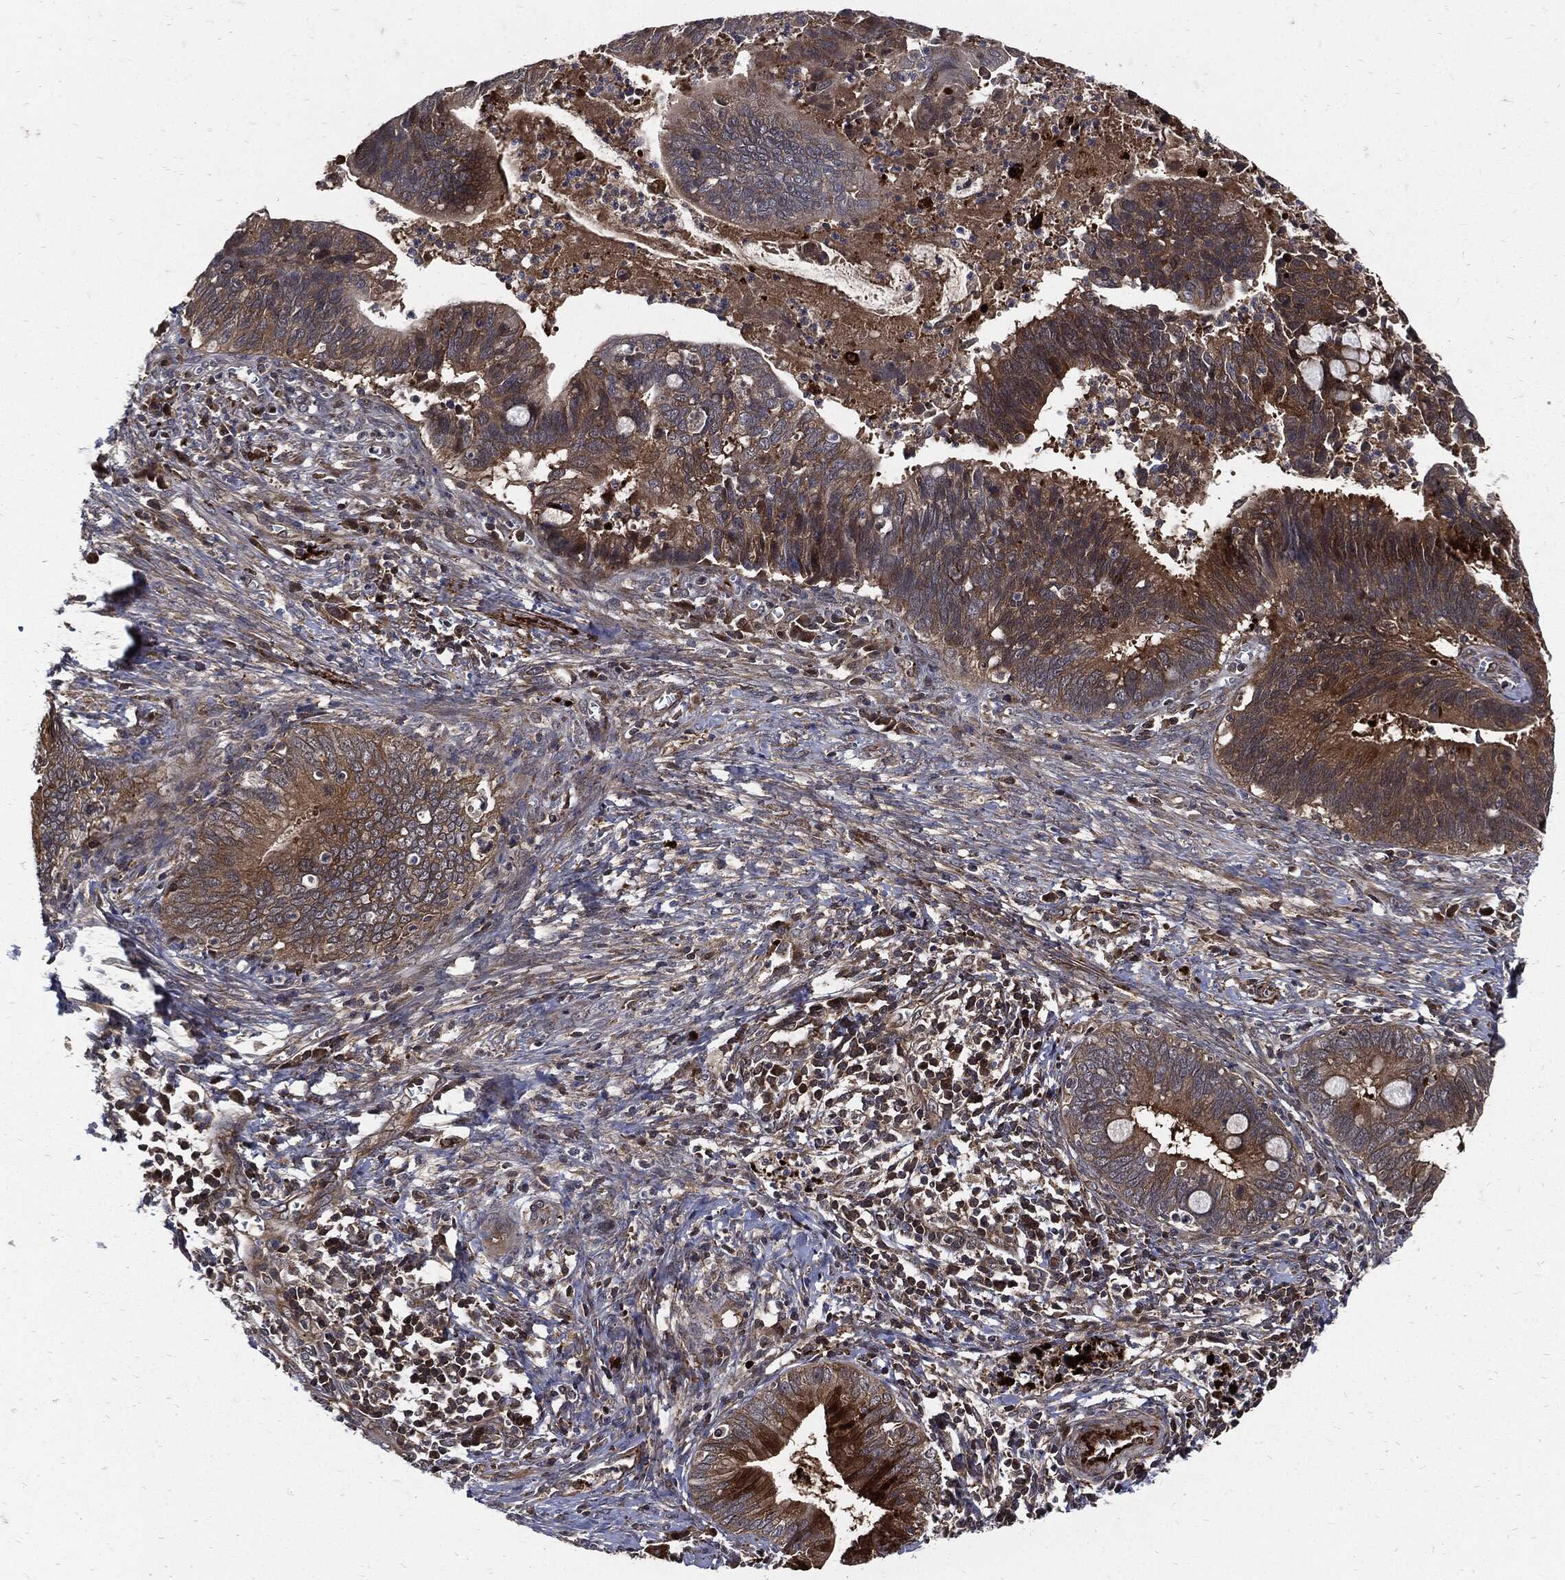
{"staining": {"intensity": "strong", "quantity": "25%-75%", "location": "cytoplasmic/membranous"}, "tissue": "cervical cancer", "cell_type": "Tumor cells", "image_type": "cancer", "snomed": [{"axis": "morphology", "description": "Adenocarcinoma, NOS"}, {"axis": "topography", "description": "Cervix"}], "caption": "Adenocarcinoma (cervical) was stained to show a protein in brown. There is high levels of strong cytoplasmic/membranous staining in about 25%-75% of tumor cells. Nuclei are stained in blue.", "gene": "CLU", "patient": {"sex": "female", "age": 42}}